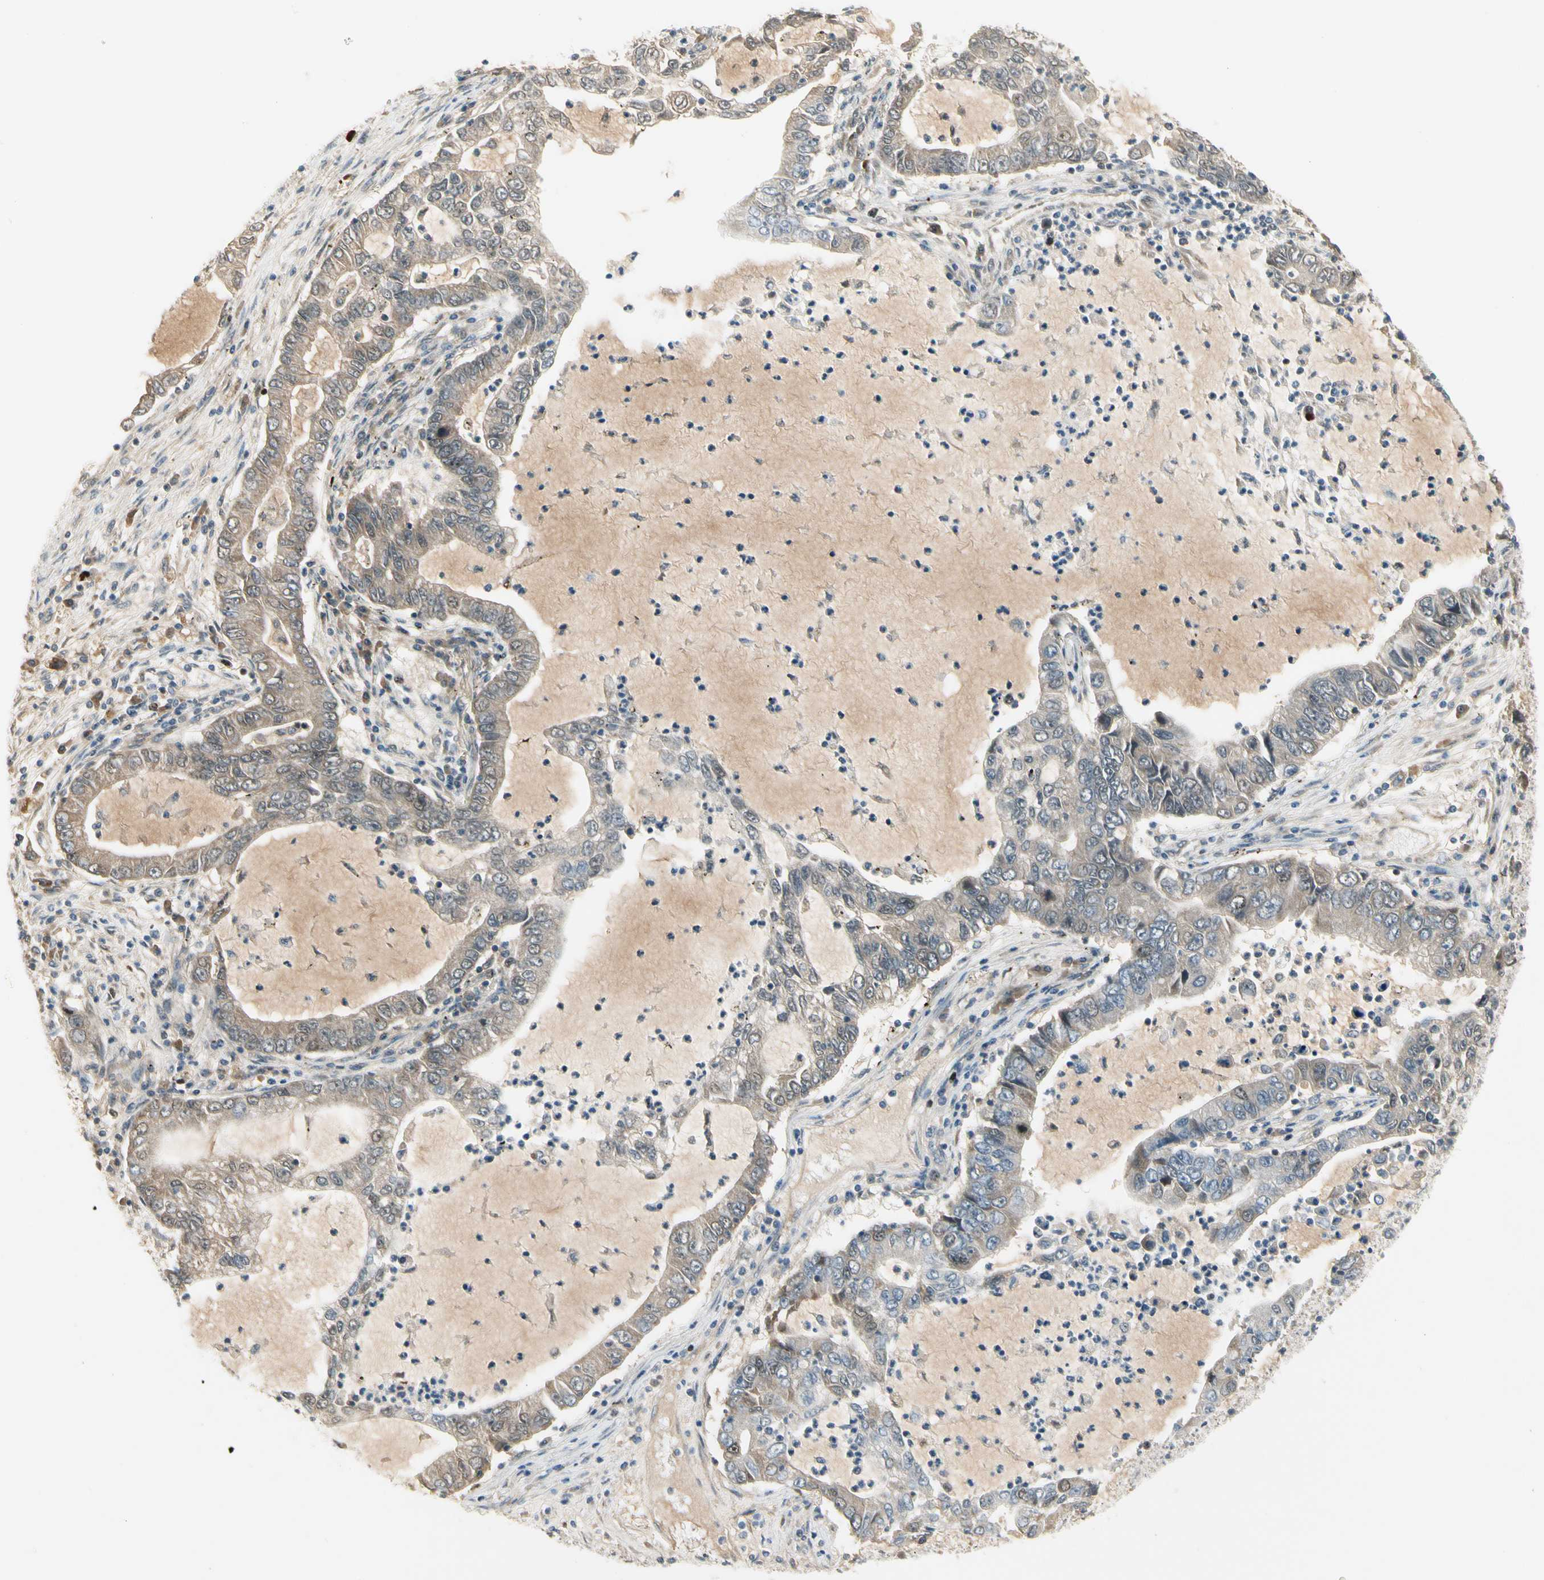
{"staining": {"intensity": "moderate", "quantity": "<25%", "location": "cytoplasmic/membranous,nuclear"}, "tissue": "lung cancer", "cell_type": "Tumor cells", "image_type": "cancer", "snomed": [{"axis": "morphology", "description": "Adenocarcinoma, NOS"}, {"axis": "topography", "description": "Lung"}], "caption": "Protein expression analysis of human lung cancer (adenocarcinoma) reveals moderate cytoplasmic/membranous and nuclear expression in approximately <25% of tumor cells.", "gene": "PITX1", "patient": {"sex": "female", "age": 51}}